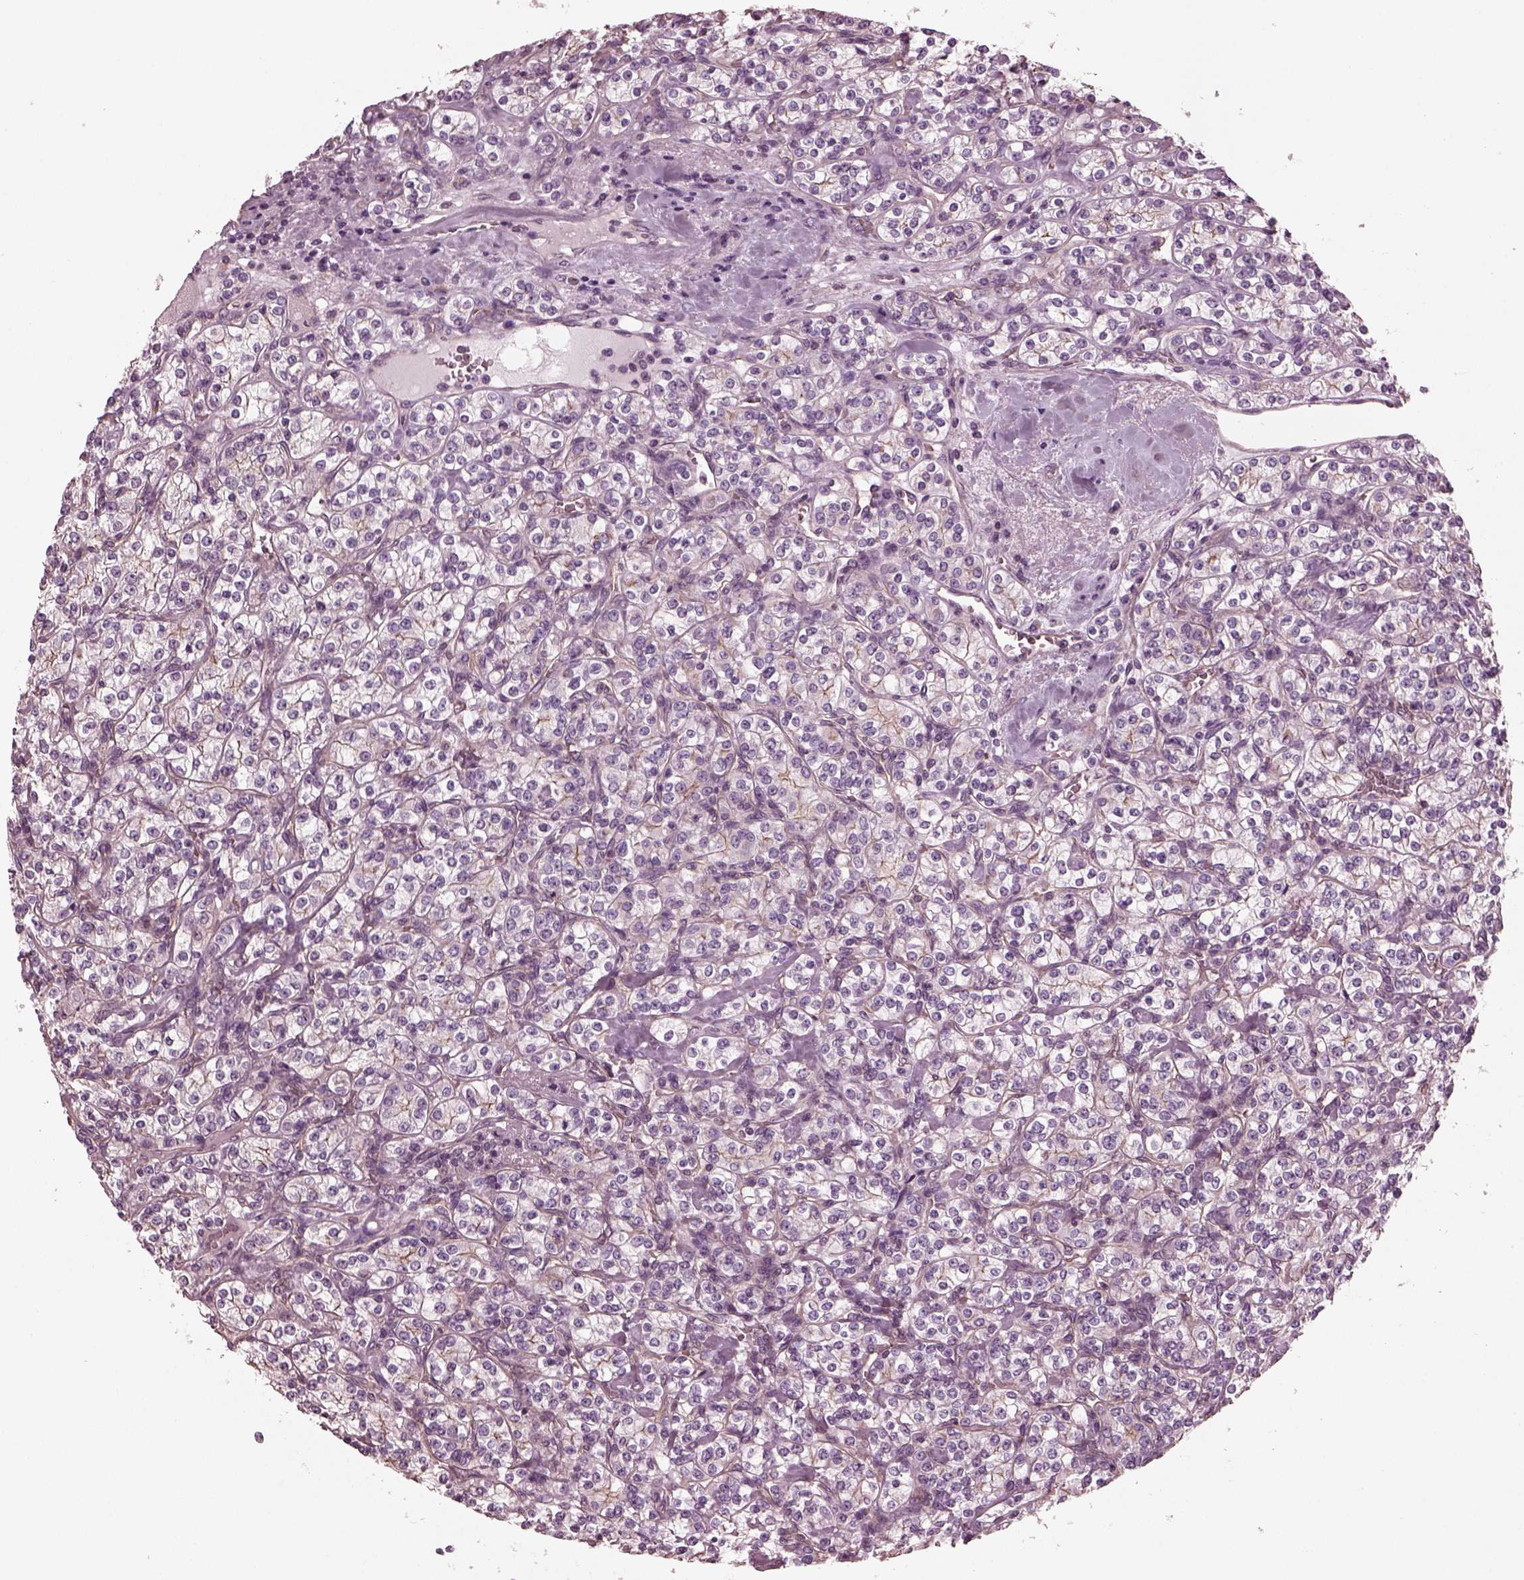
{"staining": {"intensity": "moderate", "quantity": "<25%", "location": "cytoplasmic/membranous"}, "tissue": "renal cancer", "cell_type": "Tumor cells", "image_type": "cancer", "snomed": [{"axis": "morphology", "description": "Adenocarcinoma, NOS"}, {"axis": "topography", "description": "Kidney"}], "caption": "Protein analysis of renal cancer tissue reveals moderate cytoplasmic/membranous expression in approximately <25% of tumor cells.", "gene": "ODAD1", "patient": {"sex": "male", "age": 77}}